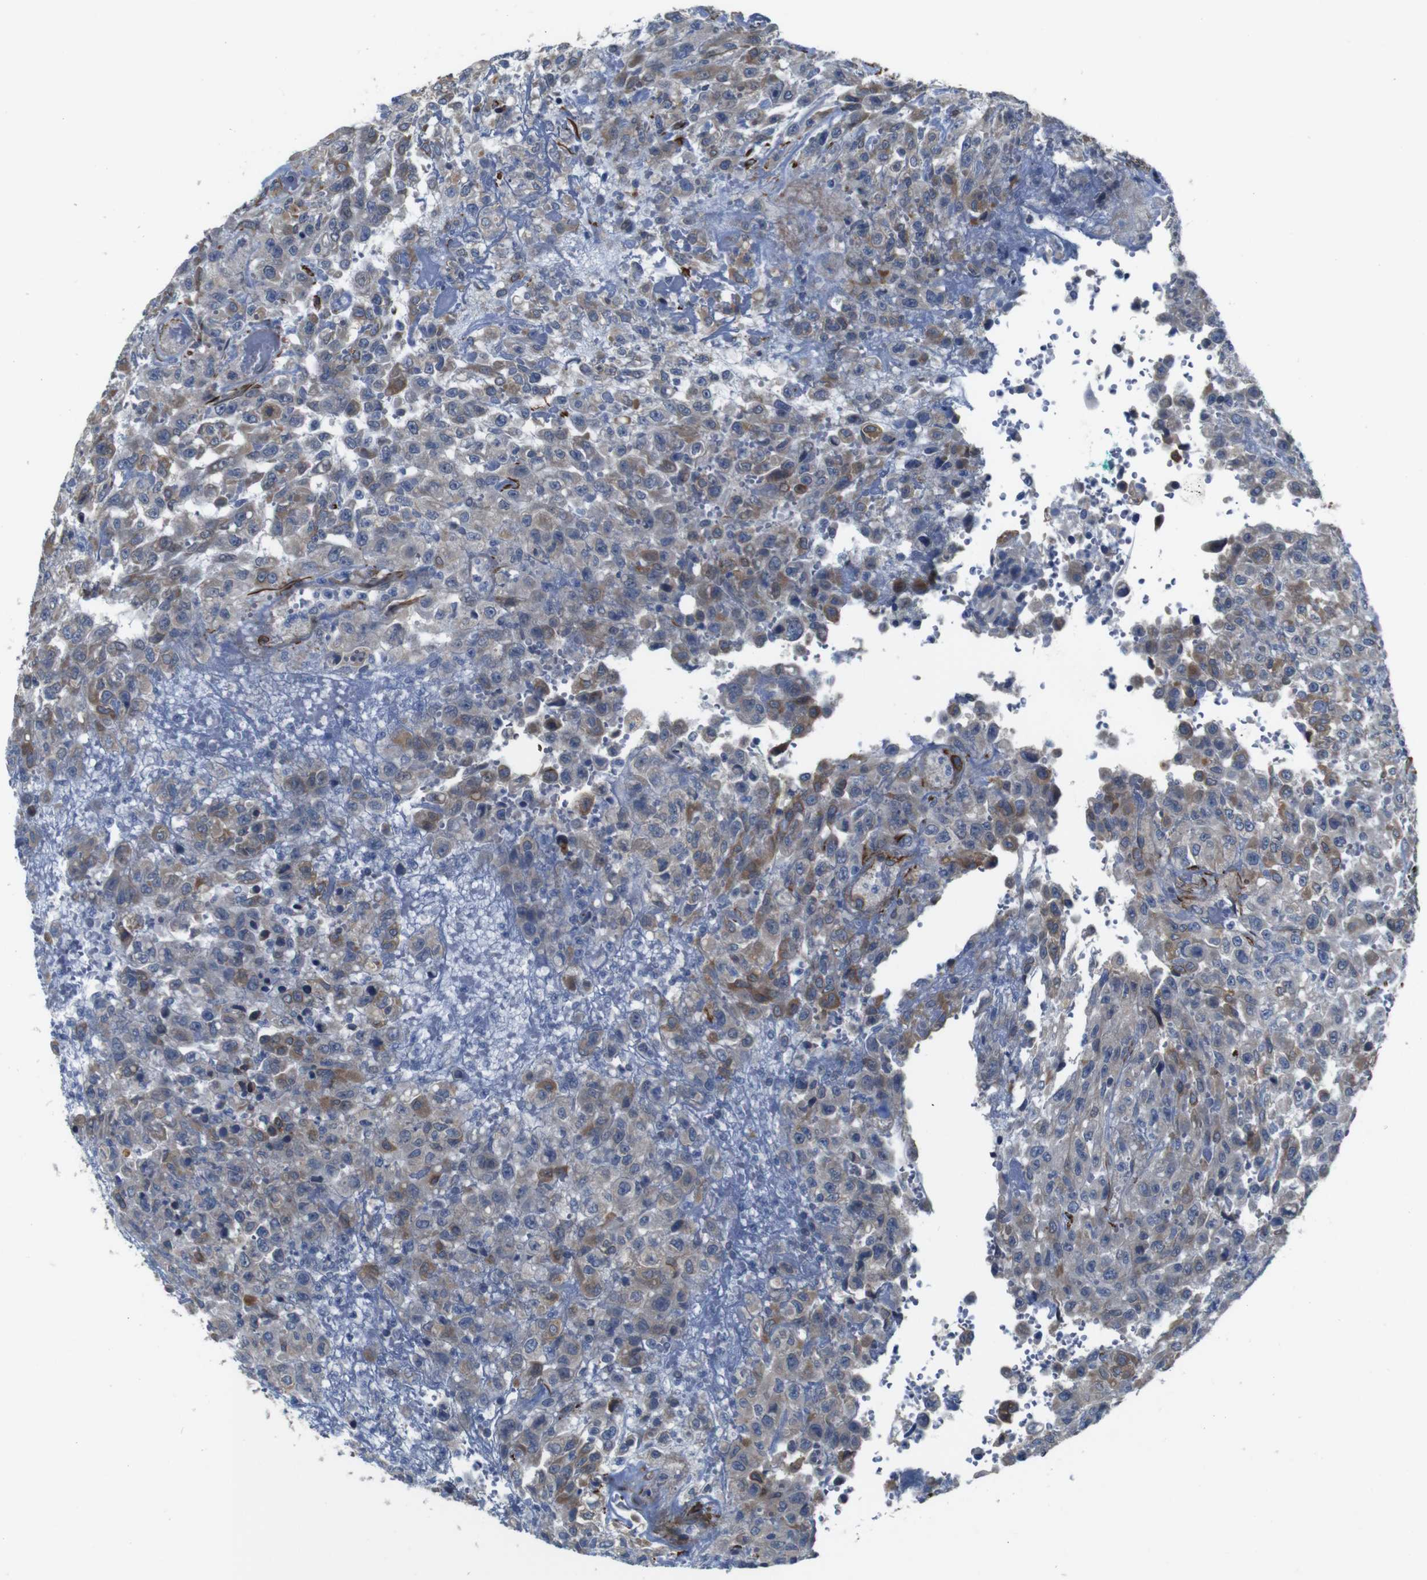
{"staining": {"intensity": "weak", "quantity": "<25%", "location": "cytoplasmic/membranous"}, "tissue": "urothelial cancer", "cell_type": "Tumor cells", "image_type": "cancer", "snomed": [{"axis": "morphology", "description": "Urothelial carcinoma, High grade"}, {"axis": "topography", "description": "Urinary bladder"}], "caption": "Urothelial cancer was stained to show a protein in brown. There is no significant positivity in tumor cells. Nuclei are stained in blue.", "gene": "GGT7", "patient": {"sex": "male", "age": 46}}